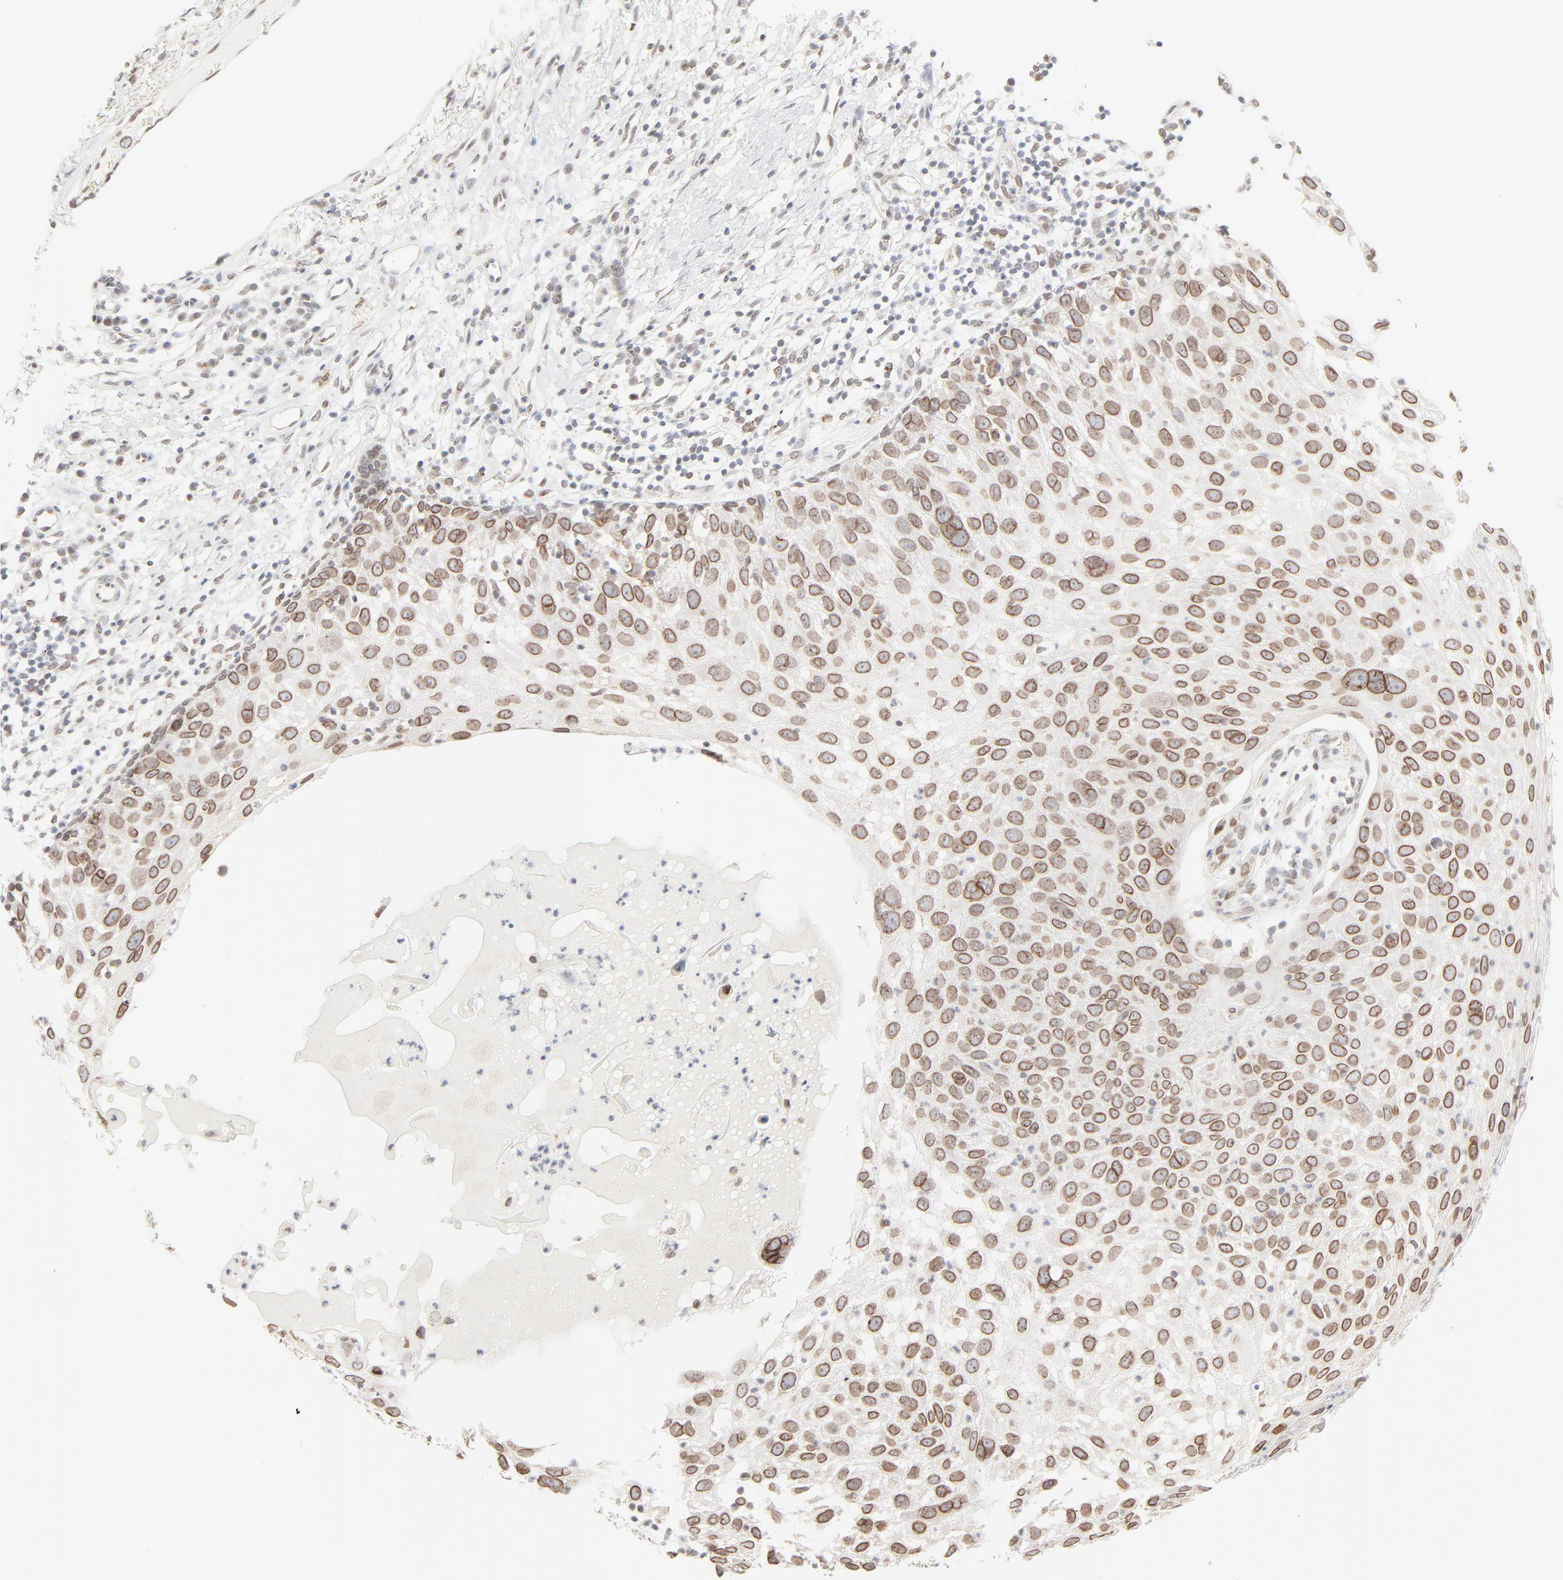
{"staining": {"intensity": "moderate", "quantity": ">75%", "location": "cytoplasmic/membranous,nuclear"}, "tissue": "skin cancer", "cell_type": "Tumor cells", "image_type": "cancer", "snomed": [{"axis": "morphology", "description": "Squamous cell carcinoma, NOS"}, {"axis": "topography", "description": "Skin"}], "caption": "Human squamous cell carcinoma (skin) stained with a brown dye reveals moderate cytoplasmic/membranous and nuclear positive staining in about >75% of tumor cells.", "gene": "MAD1L1", "patient": {"sex": "male", "age": 87}}